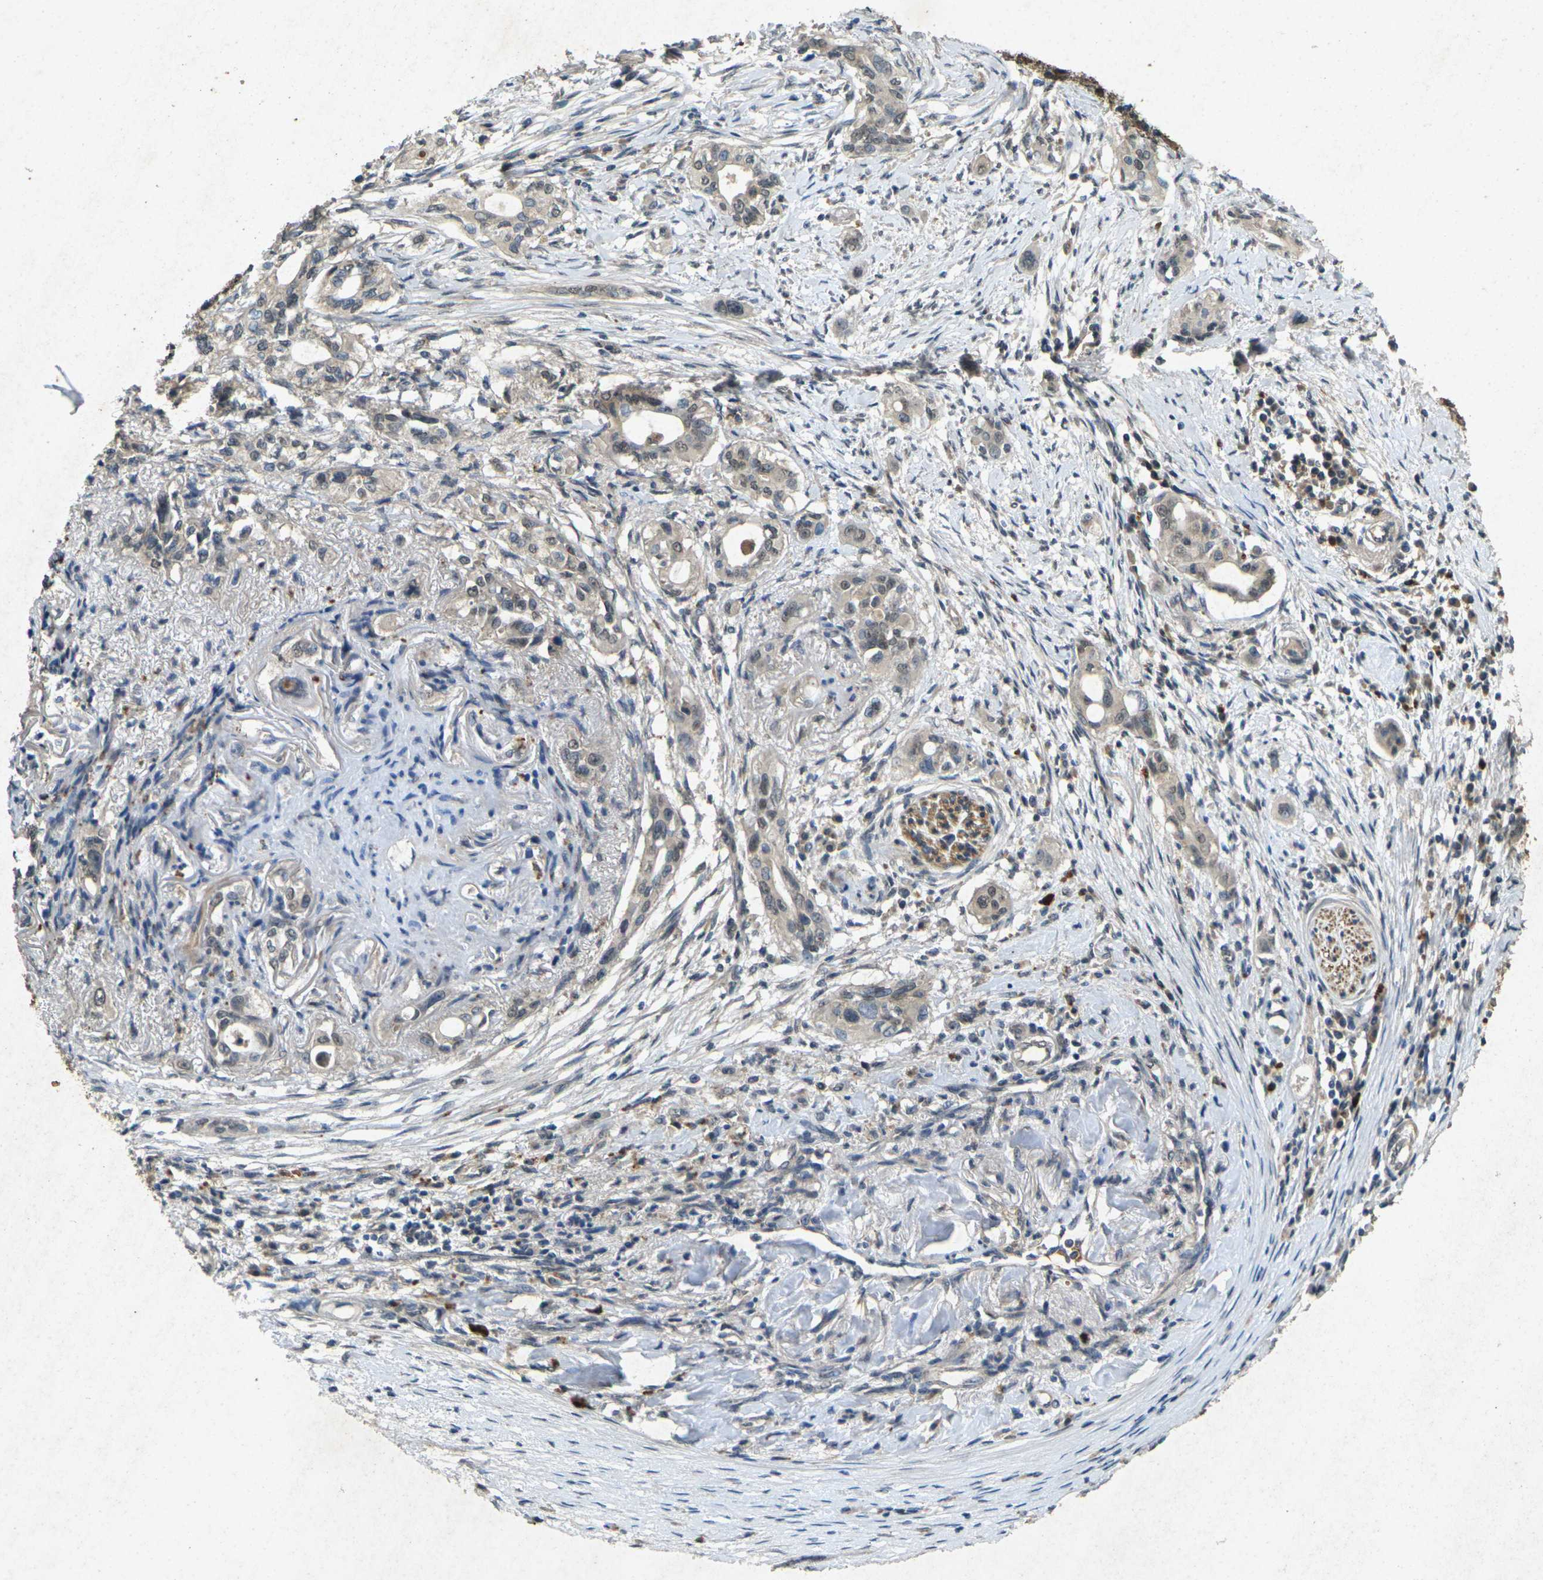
{"staining": {"intensity": "weak", "quantity": ">75%", "location": "cytoplasmic/membranous"}, "tissue": "pancreatic cancer", "cell_type": "Tumor cells", "image_type": "cancer", "snomed": [{"axis": "morphology", "description": "Adenocarcinoma, NOS"}, {"axis": "topography", "description": "Pancreas"}], "caption": "Human pancreatic cancer stained with a protein marker reveals weak staining in tumor cells.", "gene": "RGMA", "patient": {"sex": "female", "age": 60}}